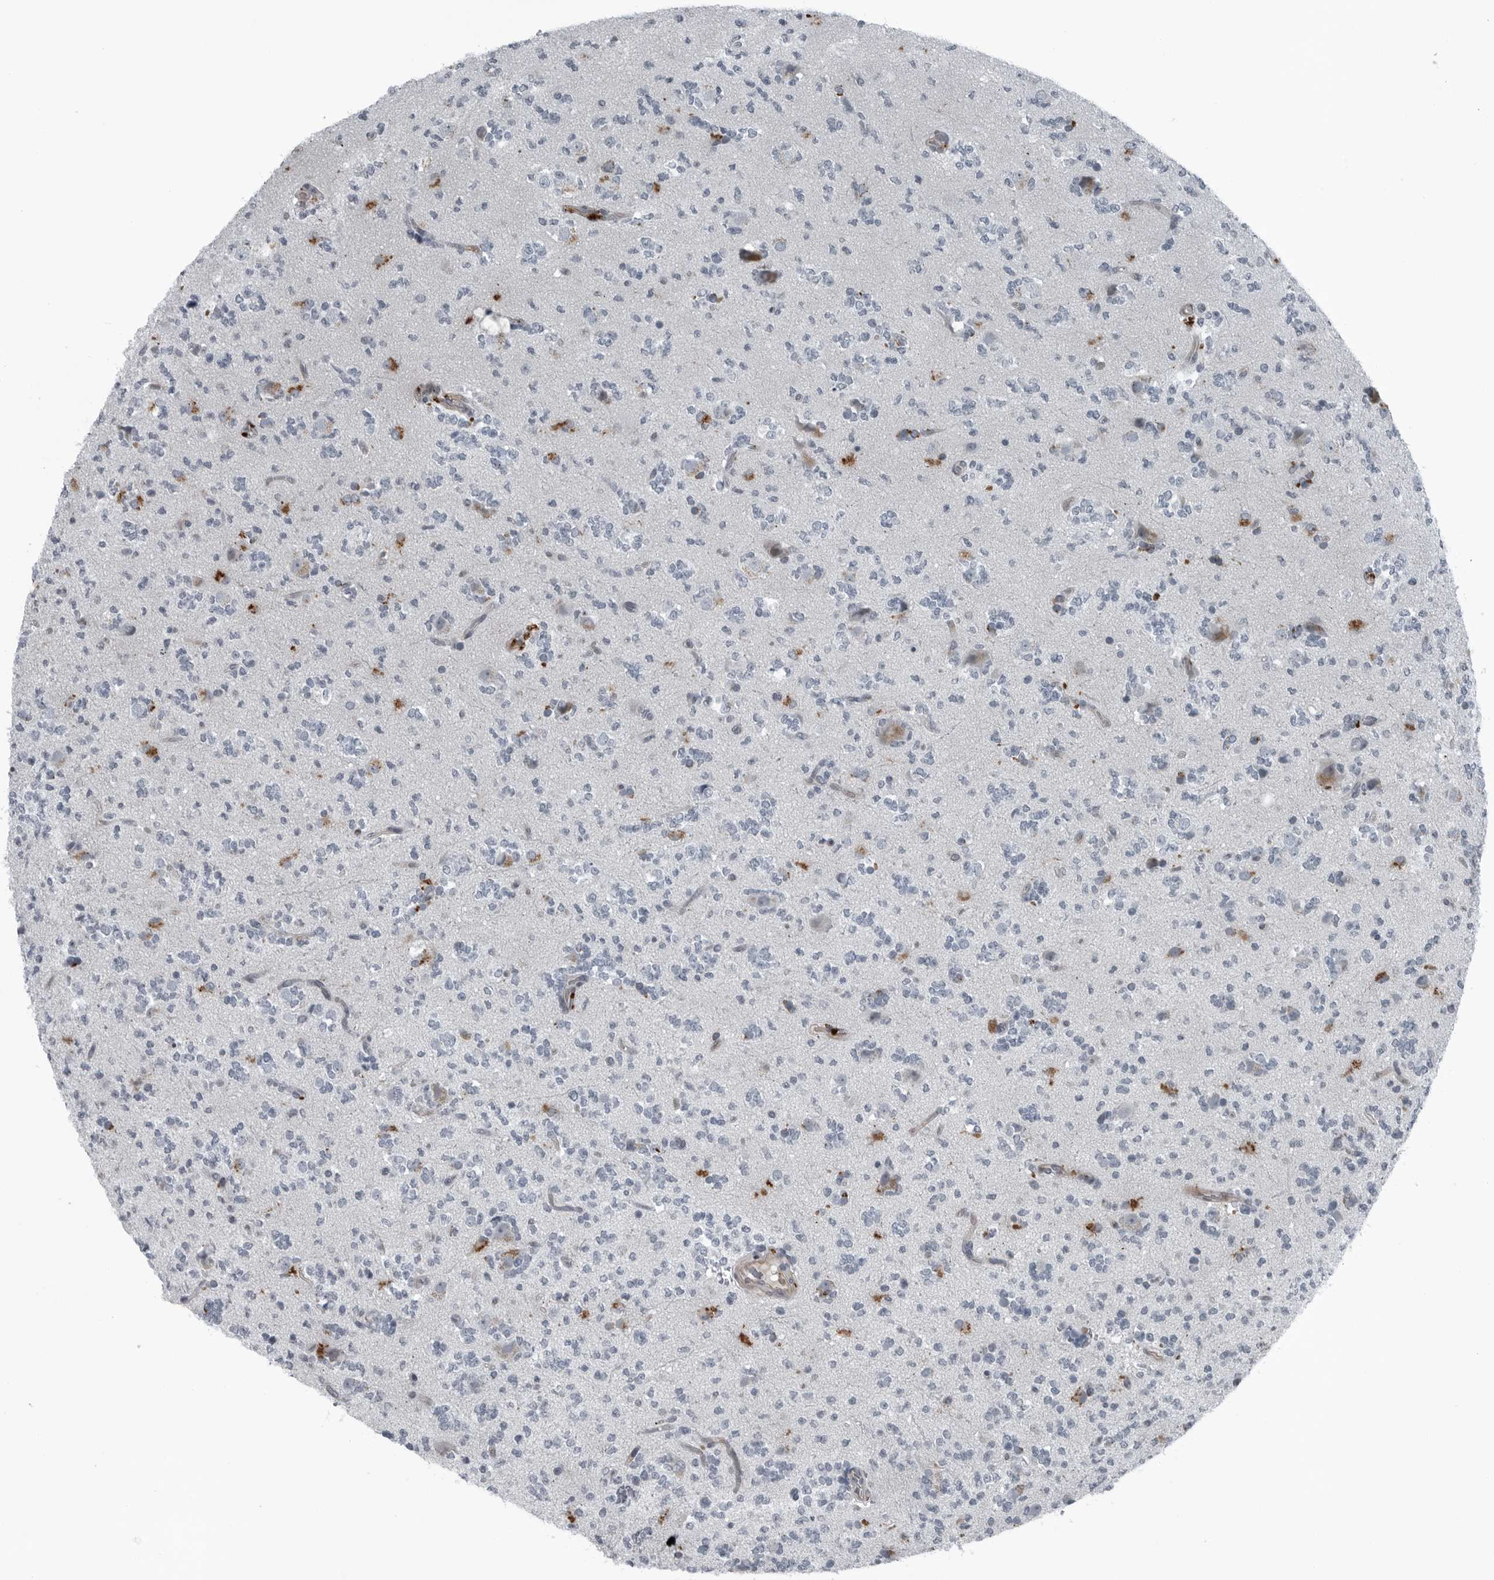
{"staining": {"intensity": "negative", "quantity": "none", "location": "none"}, "tissue": "glioma", "cell_type": "Tumor cells", "image_type": "cancer", "snomed": [{"axis": "morphology", "description": "Glioma, malignant, High grade"}, {"axis": "topography", "description": "Brain"}], "caption": "The immunohistochemistry micrograph has no significant expression in tumor cells of glioma tissue.", "gene": "GAK", "patient": {"sex": "female", "age": 62}}